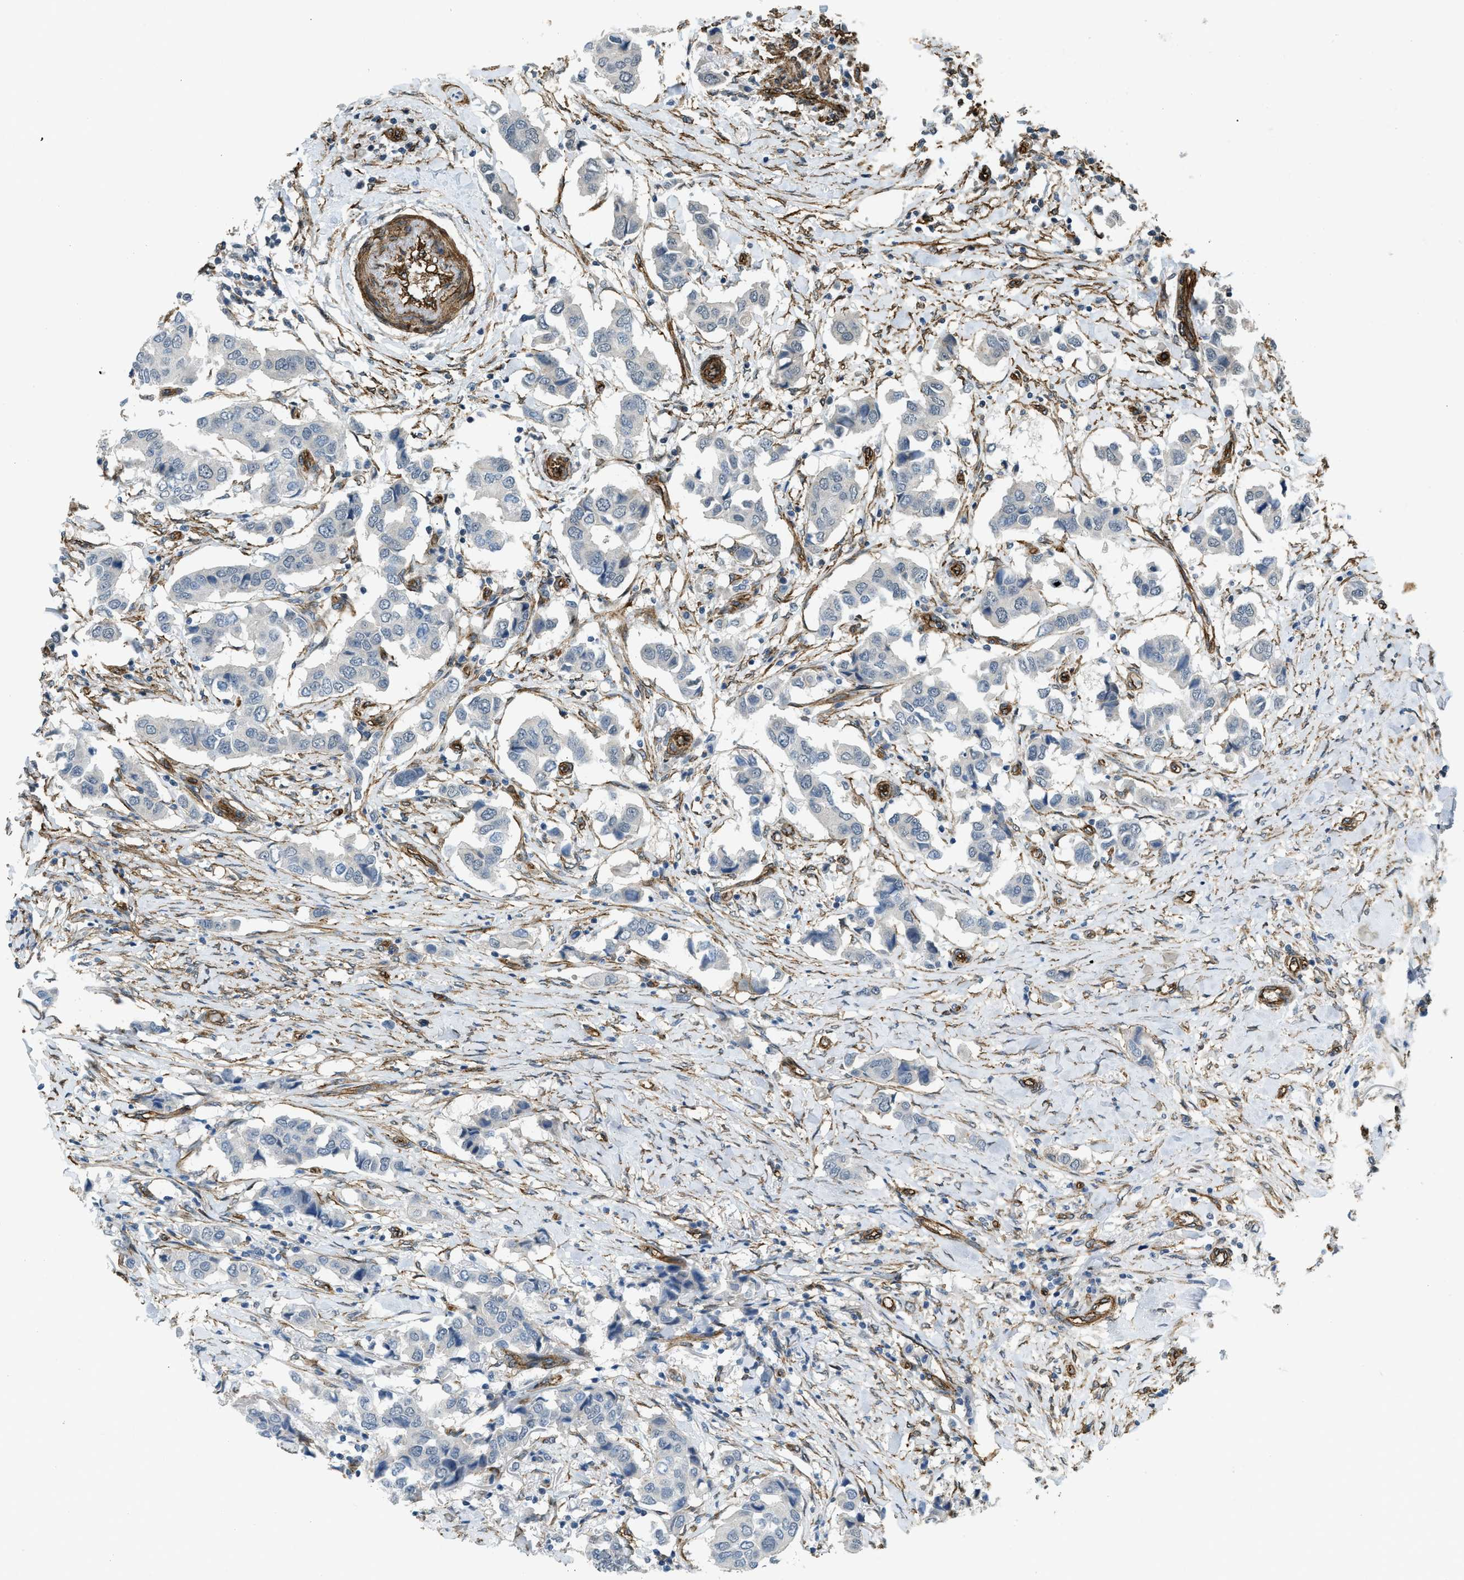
{"staining": {"intensity": "negative", "quantity": "none", "location": "none"}, "tissue": "breast cancer", "cell_type": "Tumor cells", "image_type": "cancer", "snomed": [{"axis": "morphology", "description": "Duct carcinoma"}, {"axis": "topography", "description": "Breast"}], "caption": "This is an IHC image of breast cancer (invasive ductal carcinoma). There is no staining in tumor cells.", "gene": "NMB", "patient": {"sex": "female", "age": 80}}